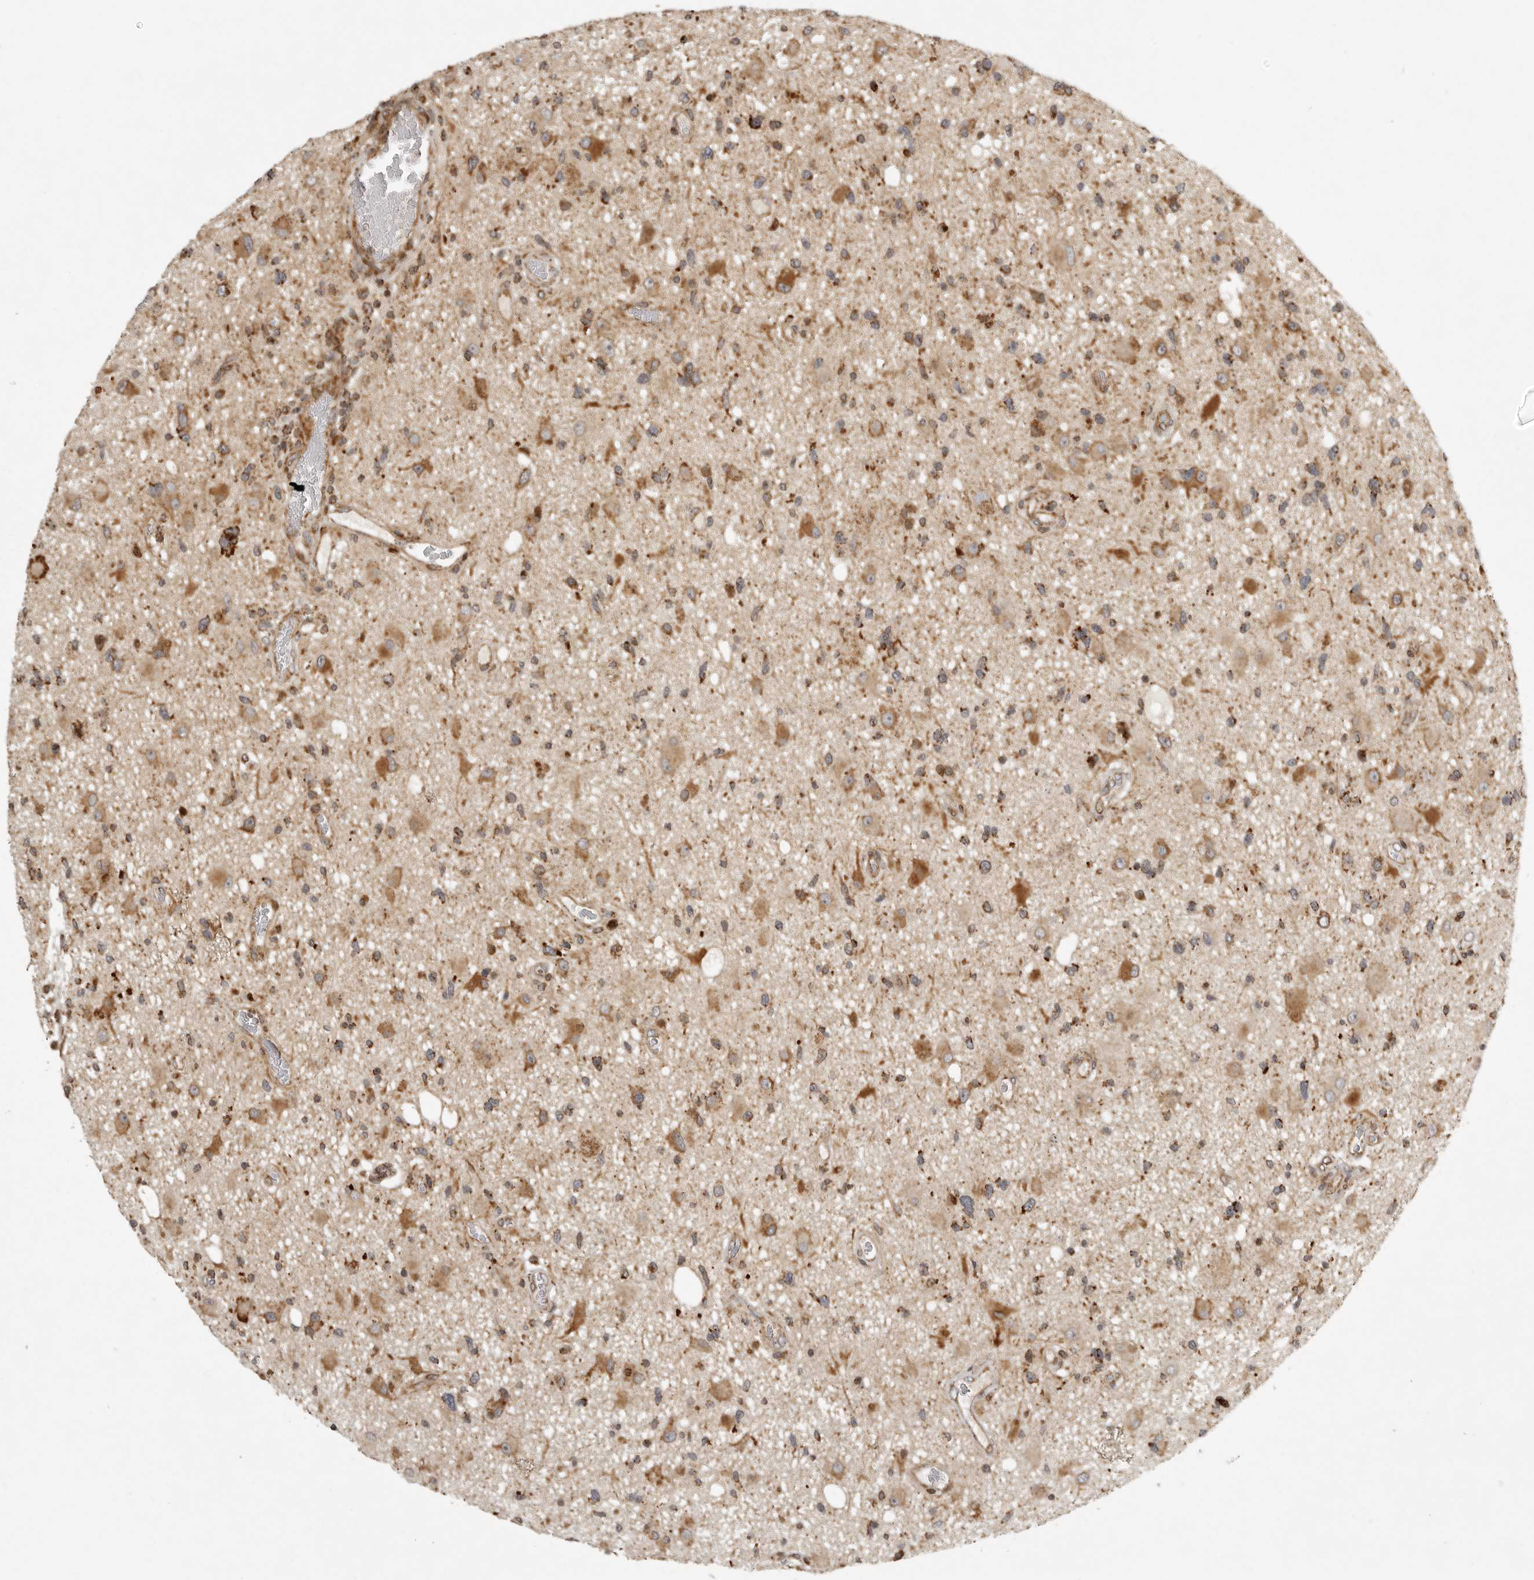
{"staining": {"intensity": "moderate", "quantity": ">75%", "location": "cytoplasmic/membranous"}, "tissue": "glioma", "cell_type": "Tumor cells", "image_type": "cancer", "snomed": [{"axis": "morphology", "description": "Glioma, malignant, High grade"}, {"axis": "topography", "description": "Brain"}], "caption": "A histopathology image of malignant glioma (high-grade) stained for a protein shows moderate cytoplasmic/membranous brown staining in tumor cells.", "gene": "NARS2", "patient": {"sex": "male", "age": 33}}